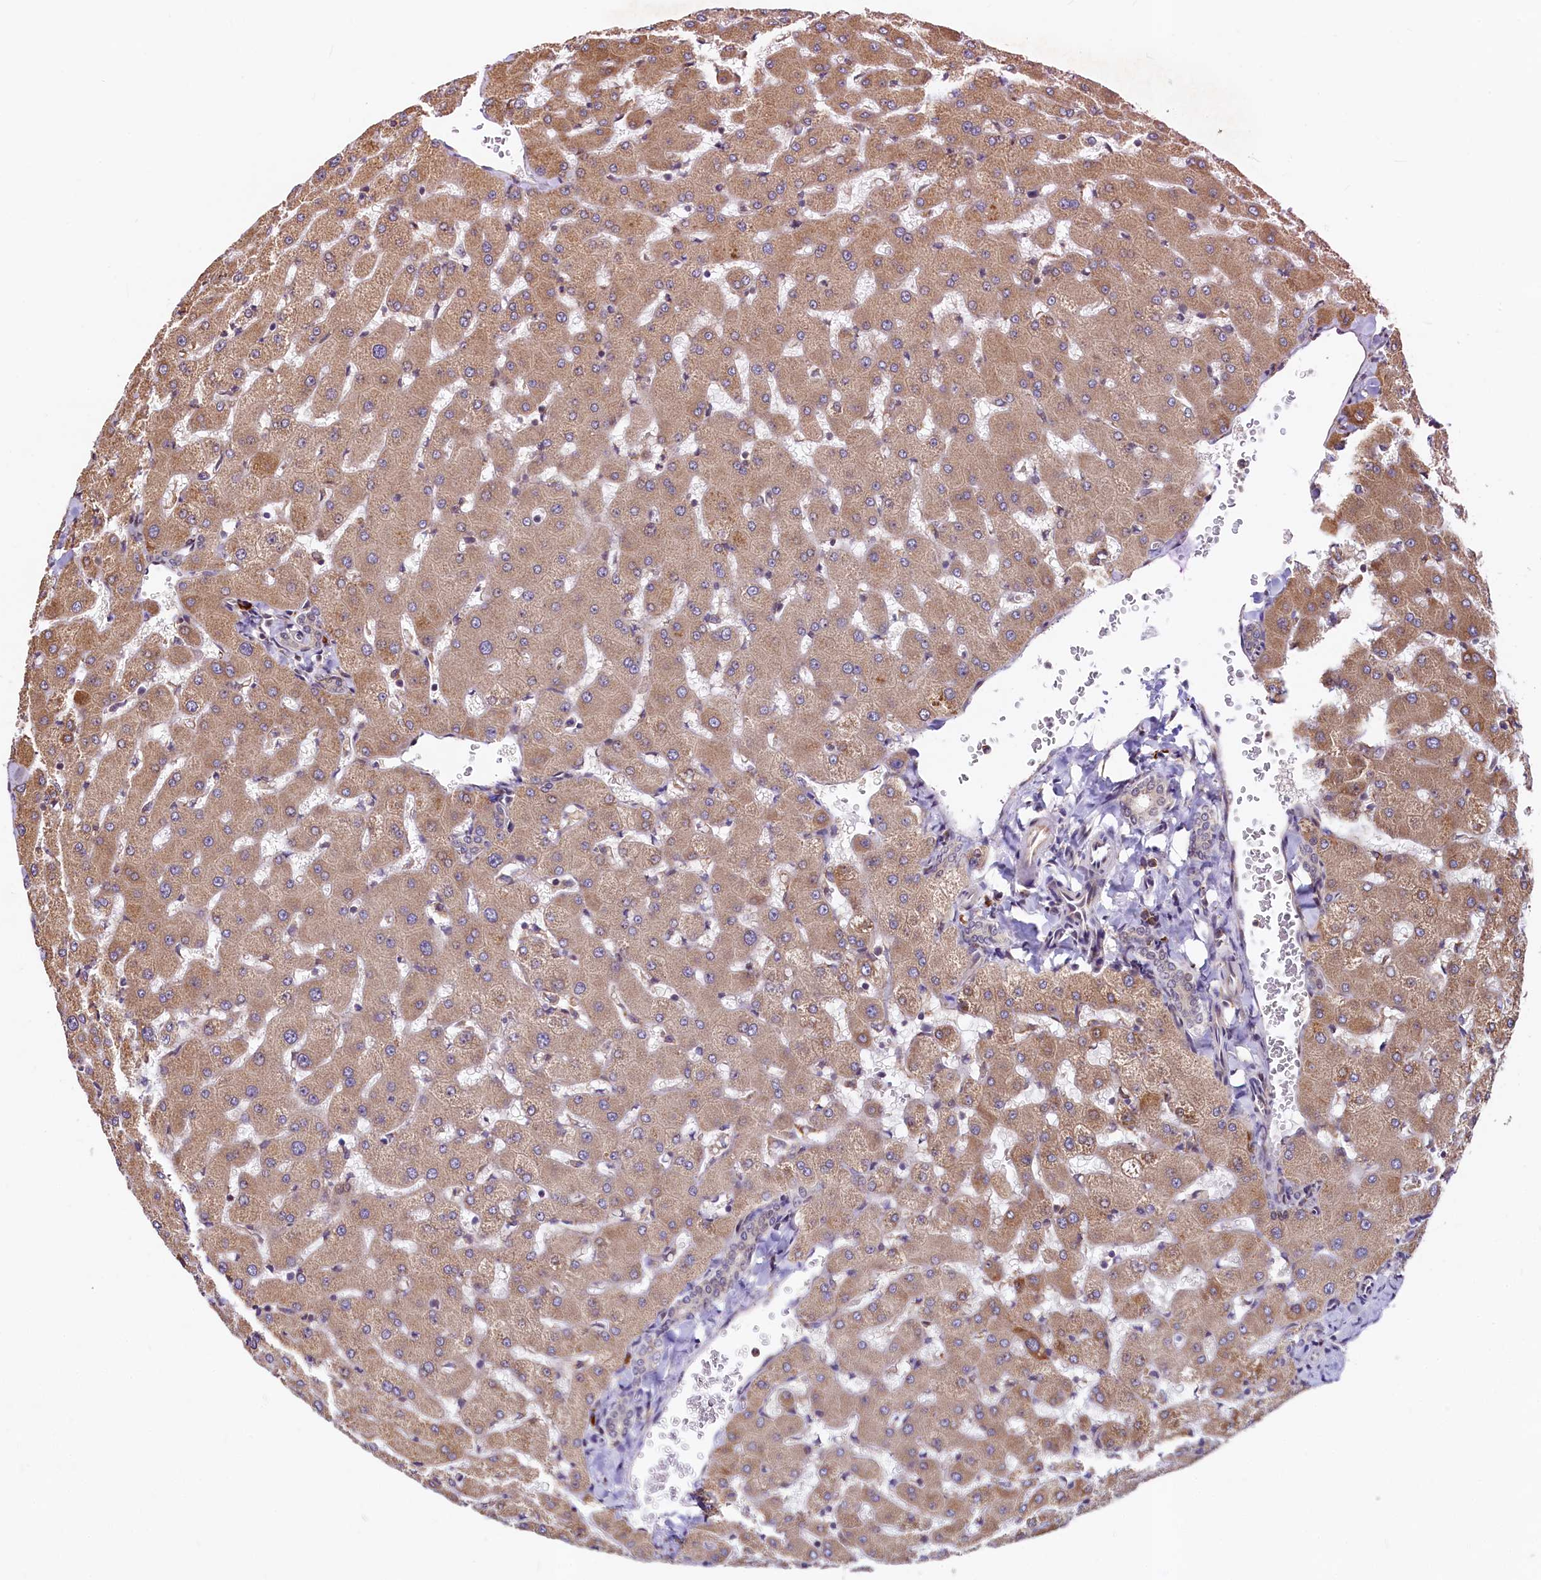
{"staining": {"intensity": "negative", "quantity": "none", "location": "none"}, "tissue": "liver", "cell_type": "Cholangiocytes", "image_type": "normal", "snomed": [{"axis": "morphology", "description": "Normal tissue, NOS"}, {"axis": "topography", "description": "Liver"}], "caption": "A photomicrograph of human liver is negative for staining in cholangiocytes. (DAB (3,3'-diaminobenzidine) IHC visualized using brightfield microscopy, high magnification).", "gene": "C5orf15", "patient": {"sex": "female", "age": 63}}